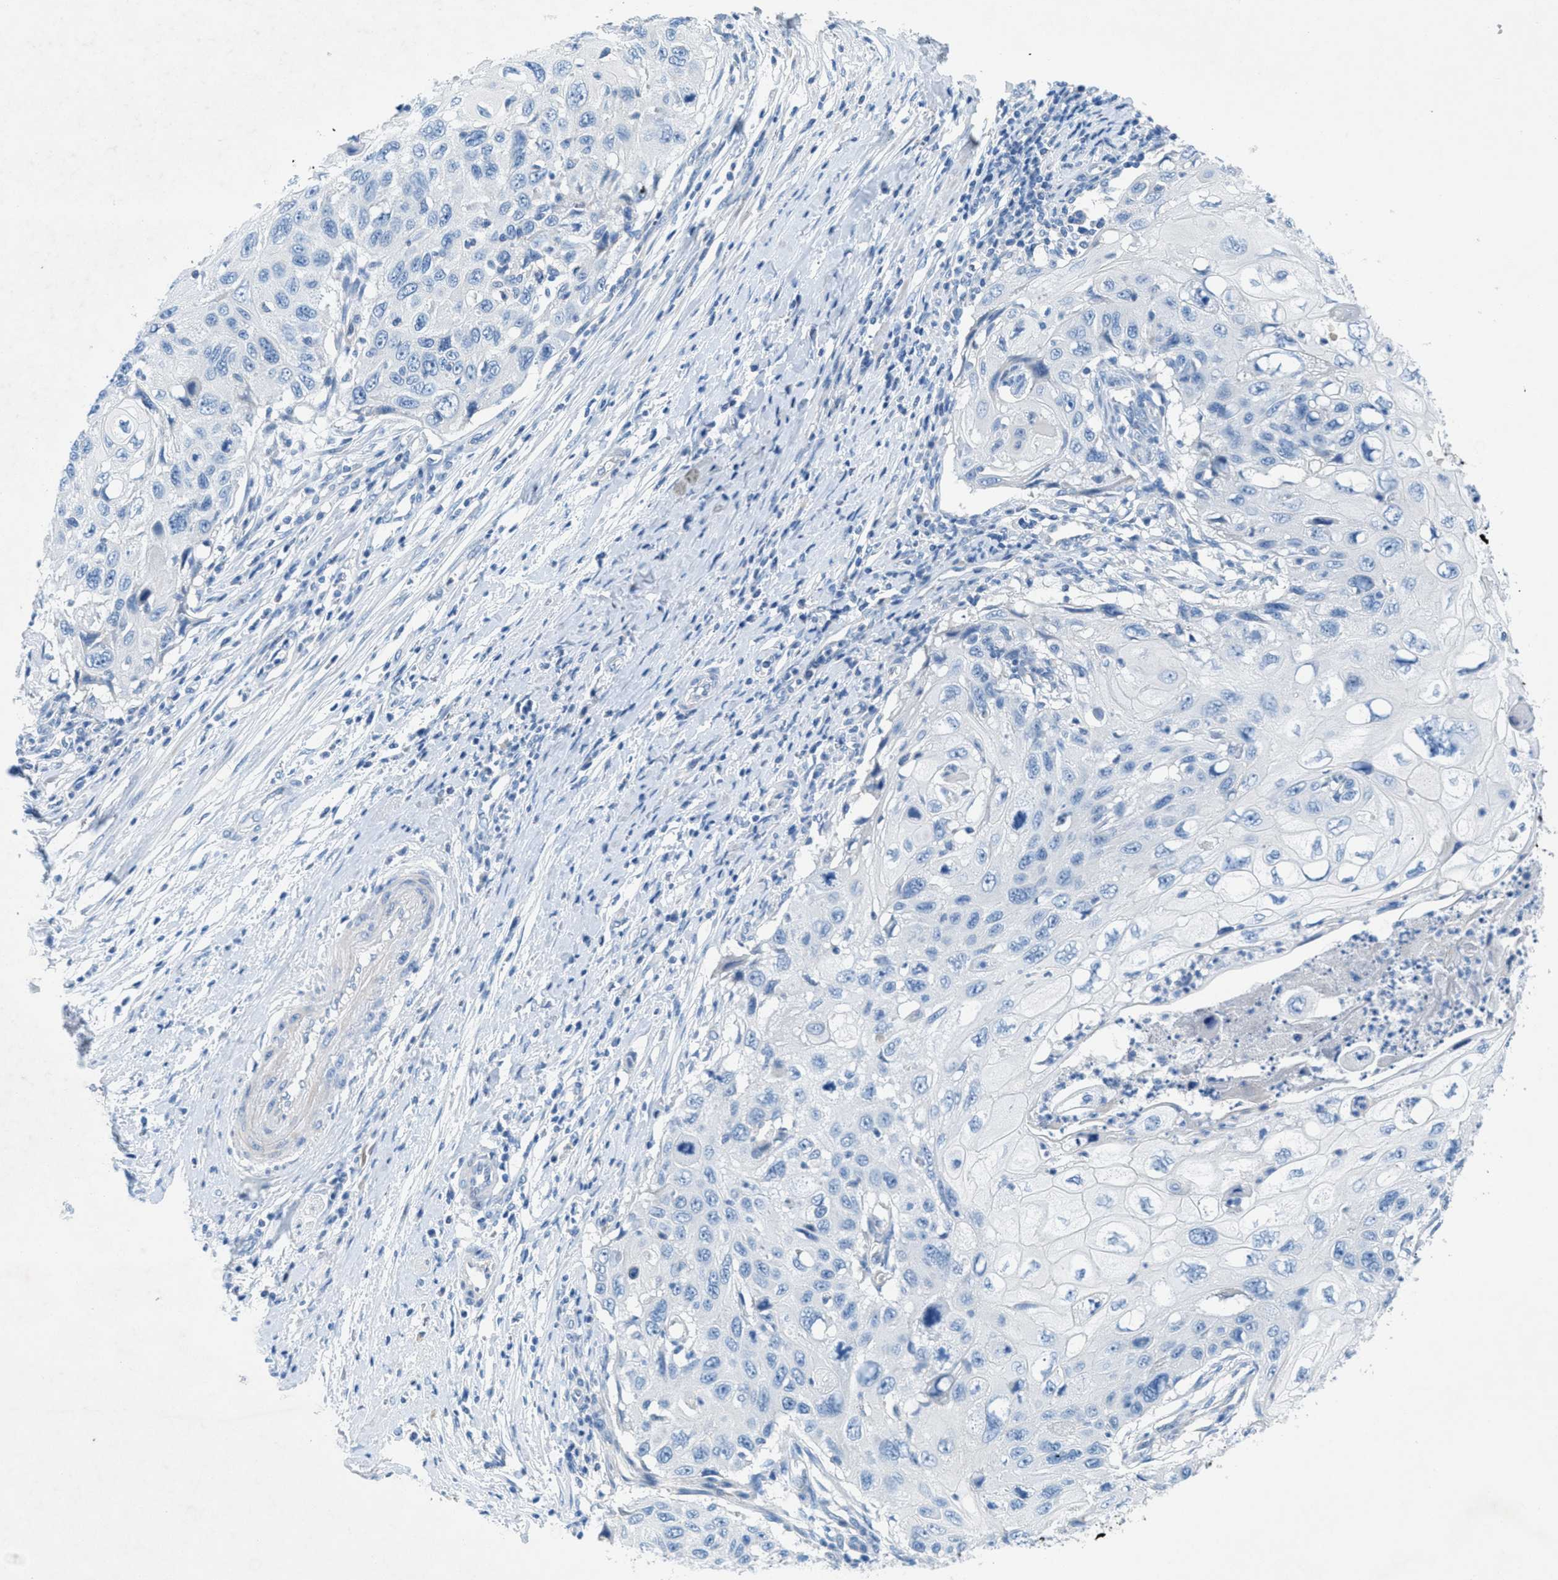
{"staining": {"intensity": "negative", "quantity": "none", "location": "none"}, "tissue": "cervical cancer", "cell_type": "Tumor cells", "image_type": "cancer", "snomed": [{"axis": "morphology", "description": "Squamous cell carcinoma, NOS"}, {"axis": "topography", "description": "Cervix"}], "caption": "Photomicrograph shows no protein positivity in tumor cells of cervical squamous cell carcinoma tissue. Nuclei are stained in blue.", "gene": "GALNT17", "patient": {"sex": "female", "age": 70}}